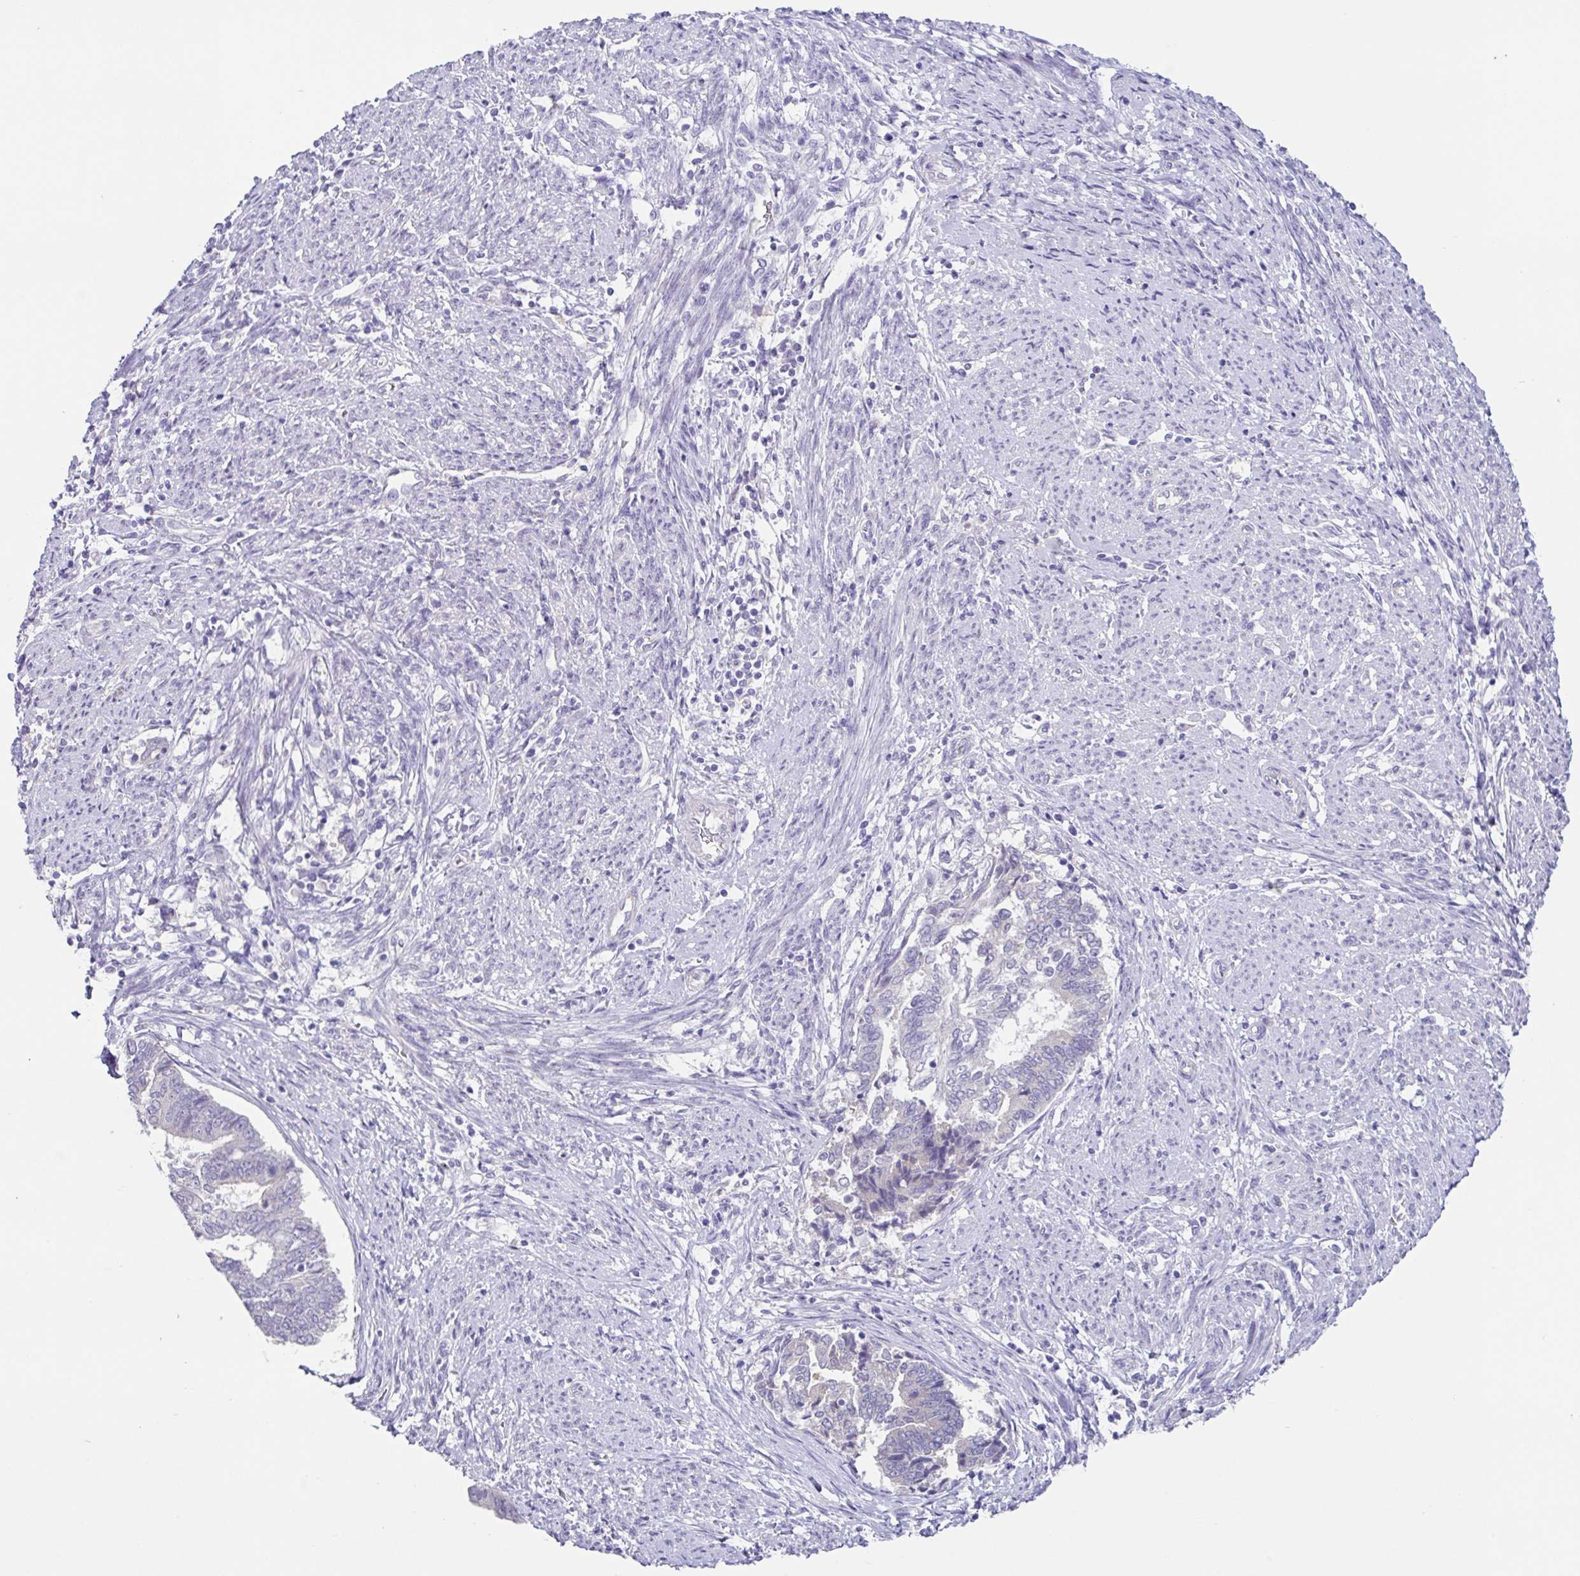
{"staining": {"intensity": "negative", "quantity": "none", "location": "none"}, "tissue": "endometrial cancer", "cell_type": "Tumor cells", "image_type": "cancer", "snomed": [{"axis": "morphology", "description": "Adenocarcinoma, NOS"}, {"axis": "topography", "description": "Endometrium"}], "caption": "Immunohistochemistry (IHC) image of neoplastic tissue: human endometrial cancer stained with DAB exhibits no significant protein expression in tumor cells.", "gene": "RDH11", "patient": {"sex": "female", "age": 65}}